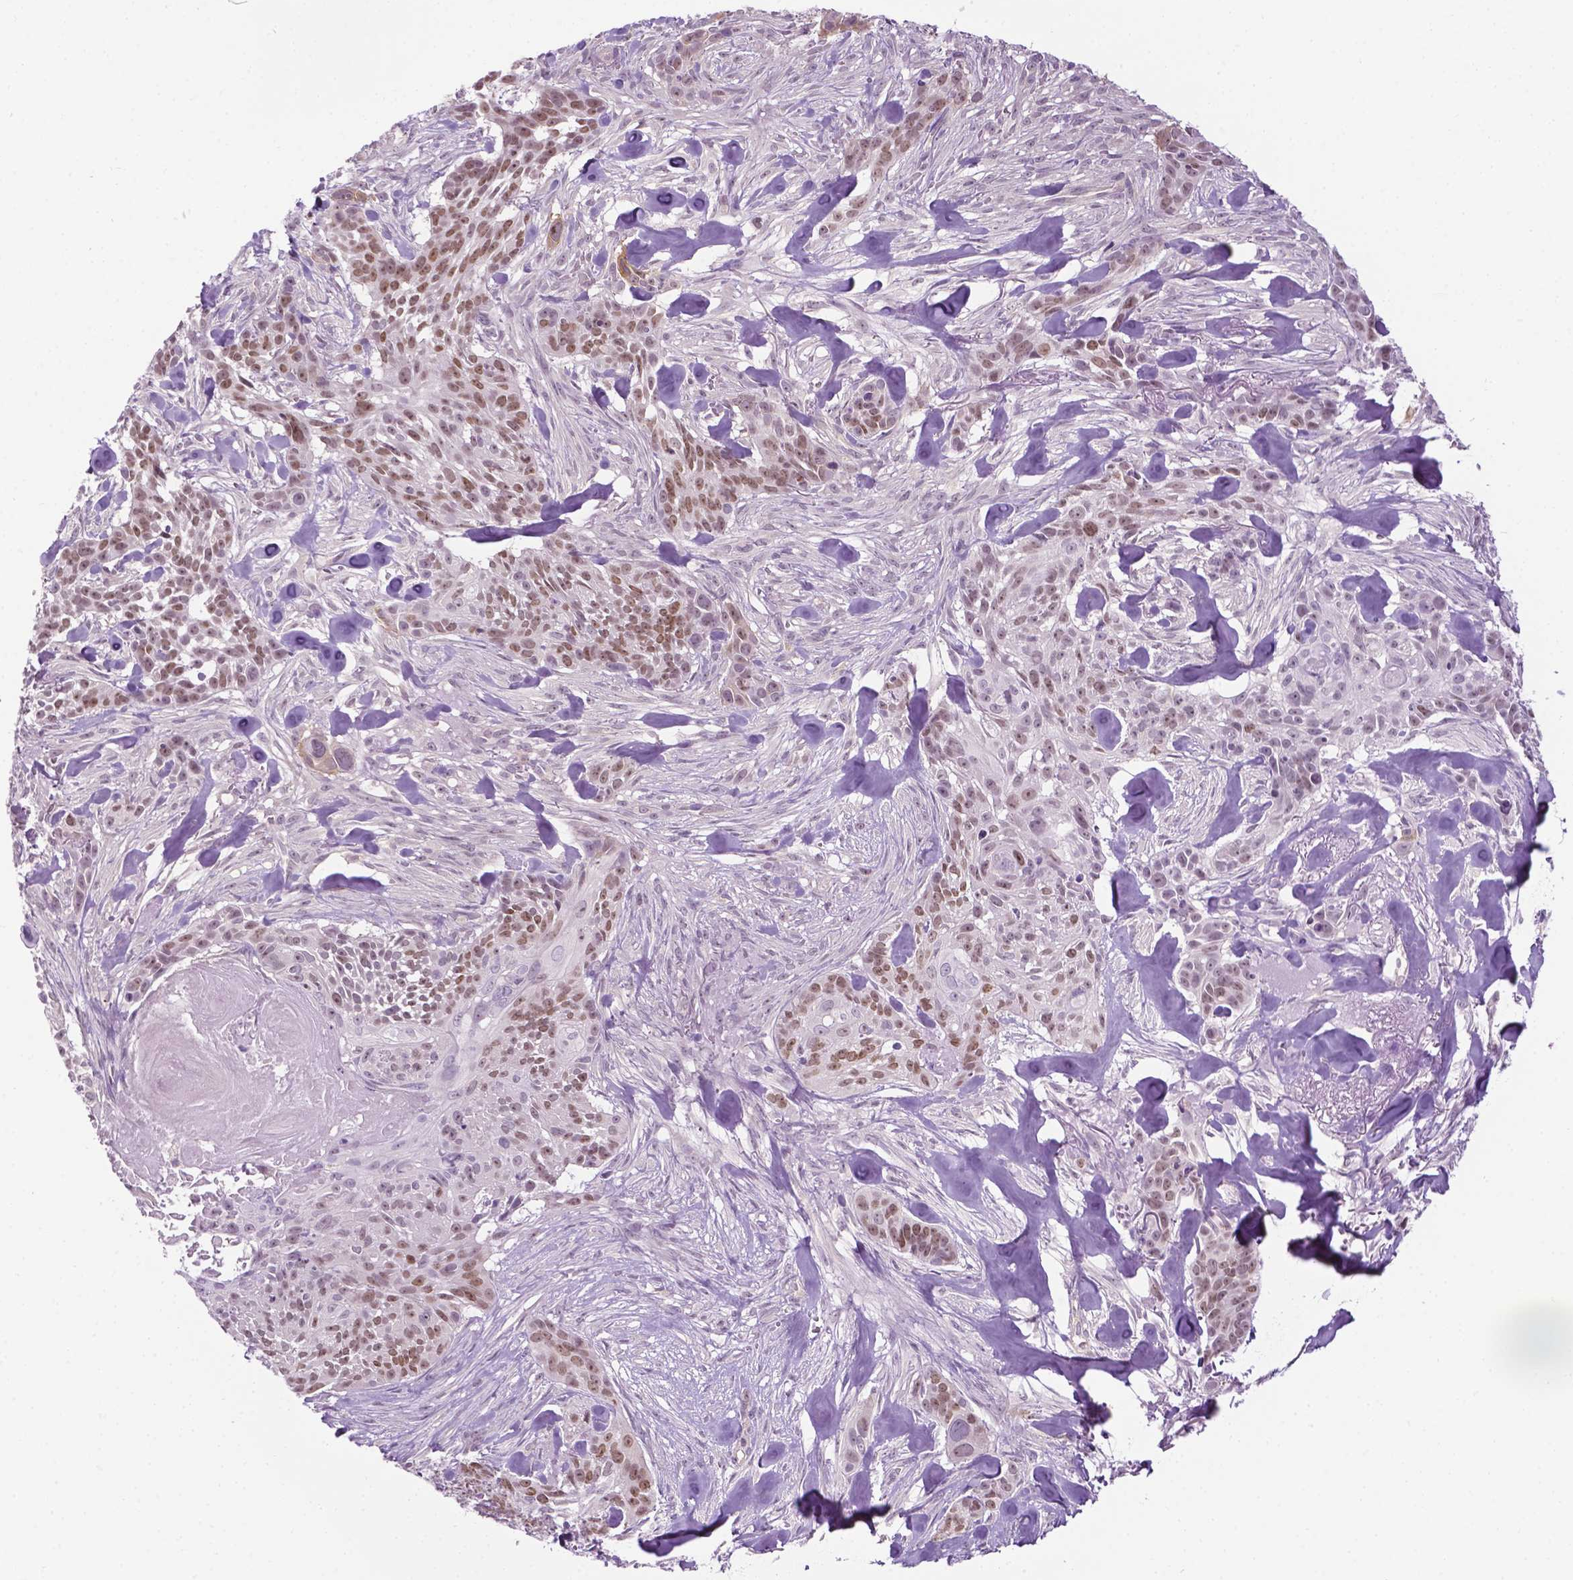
{"staining": {"intensity": "moderate", "quantity": ">75%", "location": "nuclear"}, "tissue": "skin cancer", "cell_type": "Tumor cells", "image_type": "cancer", "snomed": [{"axis": "morphology", "description": "Basal cell carcinoma"}, {"axis": "topography", "description": "Skin"}], "caption": "A brown stain labels moderate nuclear staining of a protein in skin cancer tumor cells.", "gene": "DENND4A", "patient": {"sex": "male", "age": 87}}